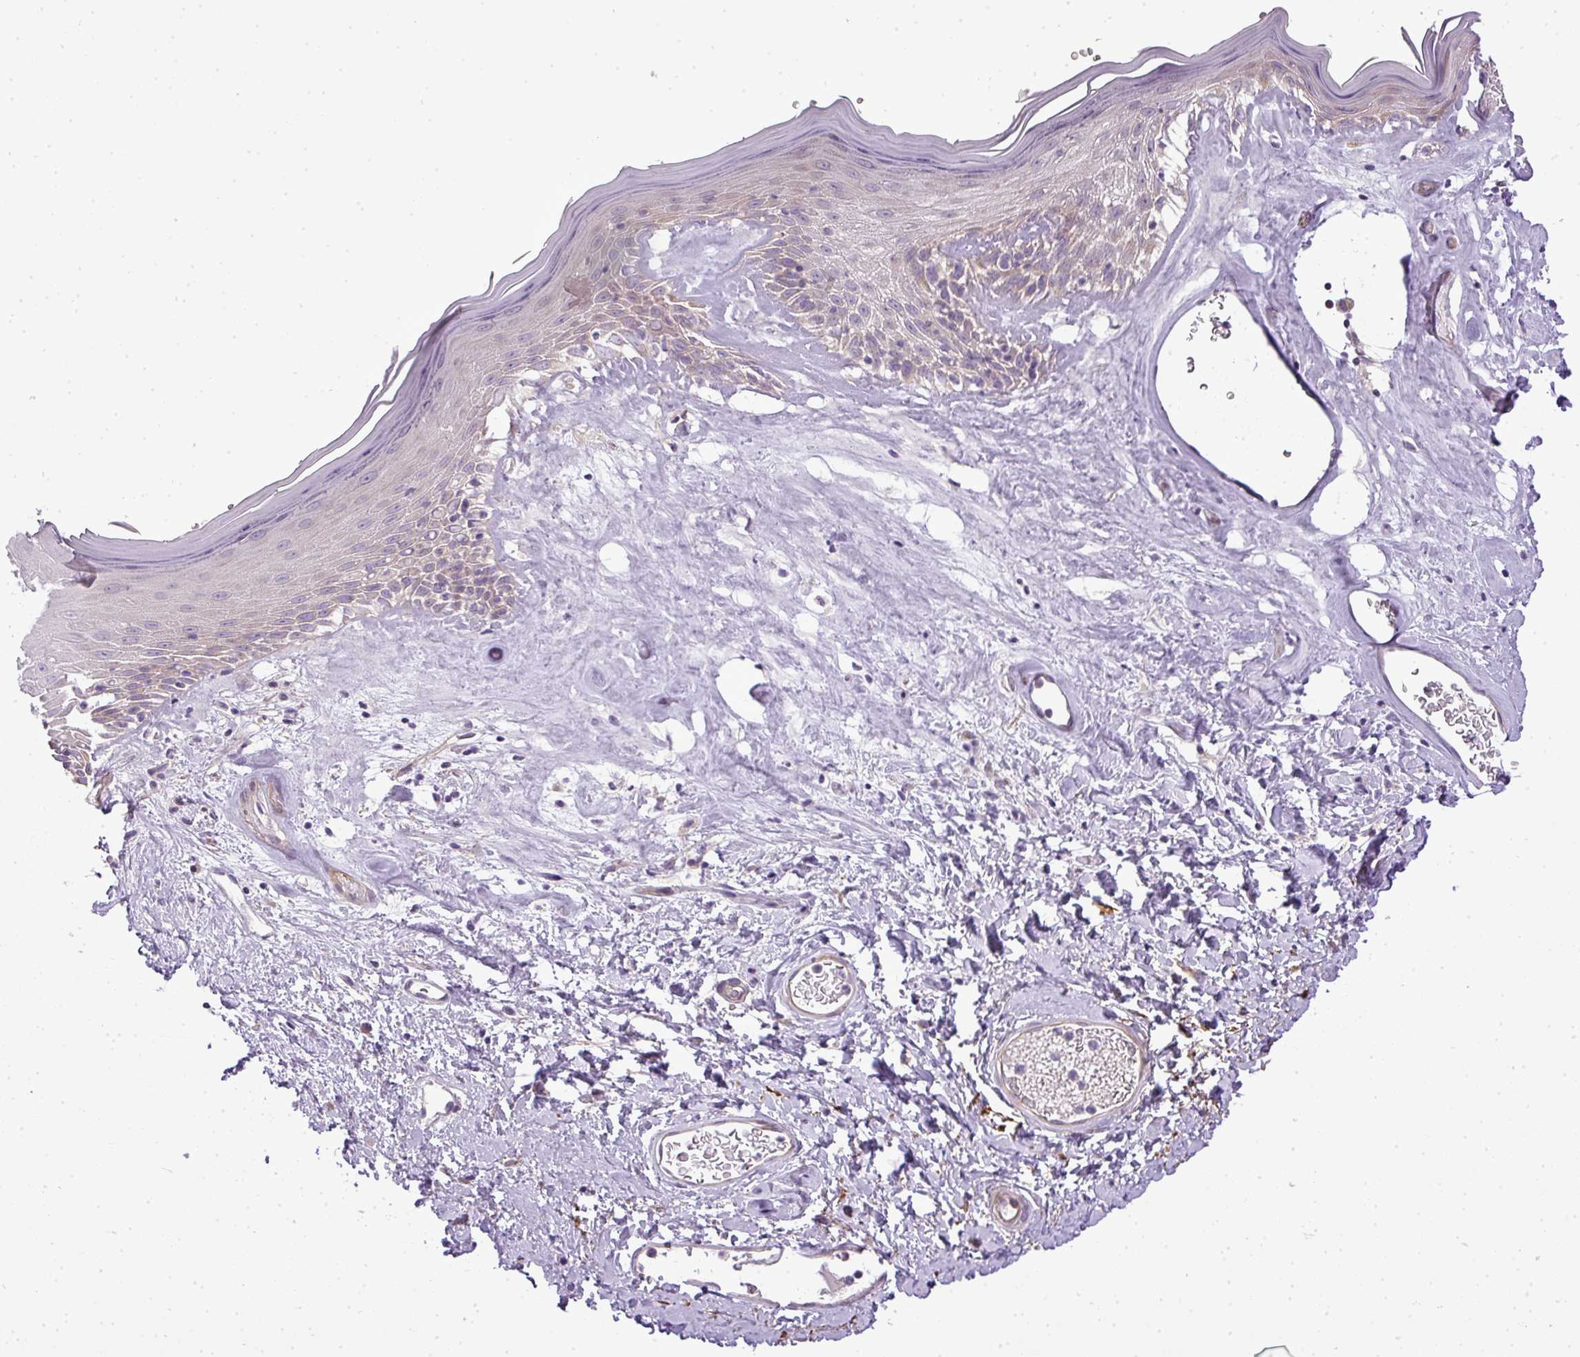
{"staining": {"intensity": "weak", "quantity": "25%-75%", "location": "cytoplasmic/membranous"}, "tissue": "skin", "cell_type": "Epidermal cells", "image_type": "normal", "snomed": [{"axis": "morphology", "description": "Normal tissue, NOS"}, {"axis": "morphology", "description": "Inflammation, NOS"}, {"axis": "topography", "description": "Vulva"}], "caption": "IHC image of benign skin: human skin stained using immunohistochemistry shows low levels of weak protein expression localized specifically in the cytoplasmic/membranous of epidermal cells, appearing as a cytoplasmic/membranous brown color.", "gene": "ZDHHC1", "patient": {"sex": "female", "age": 86}}